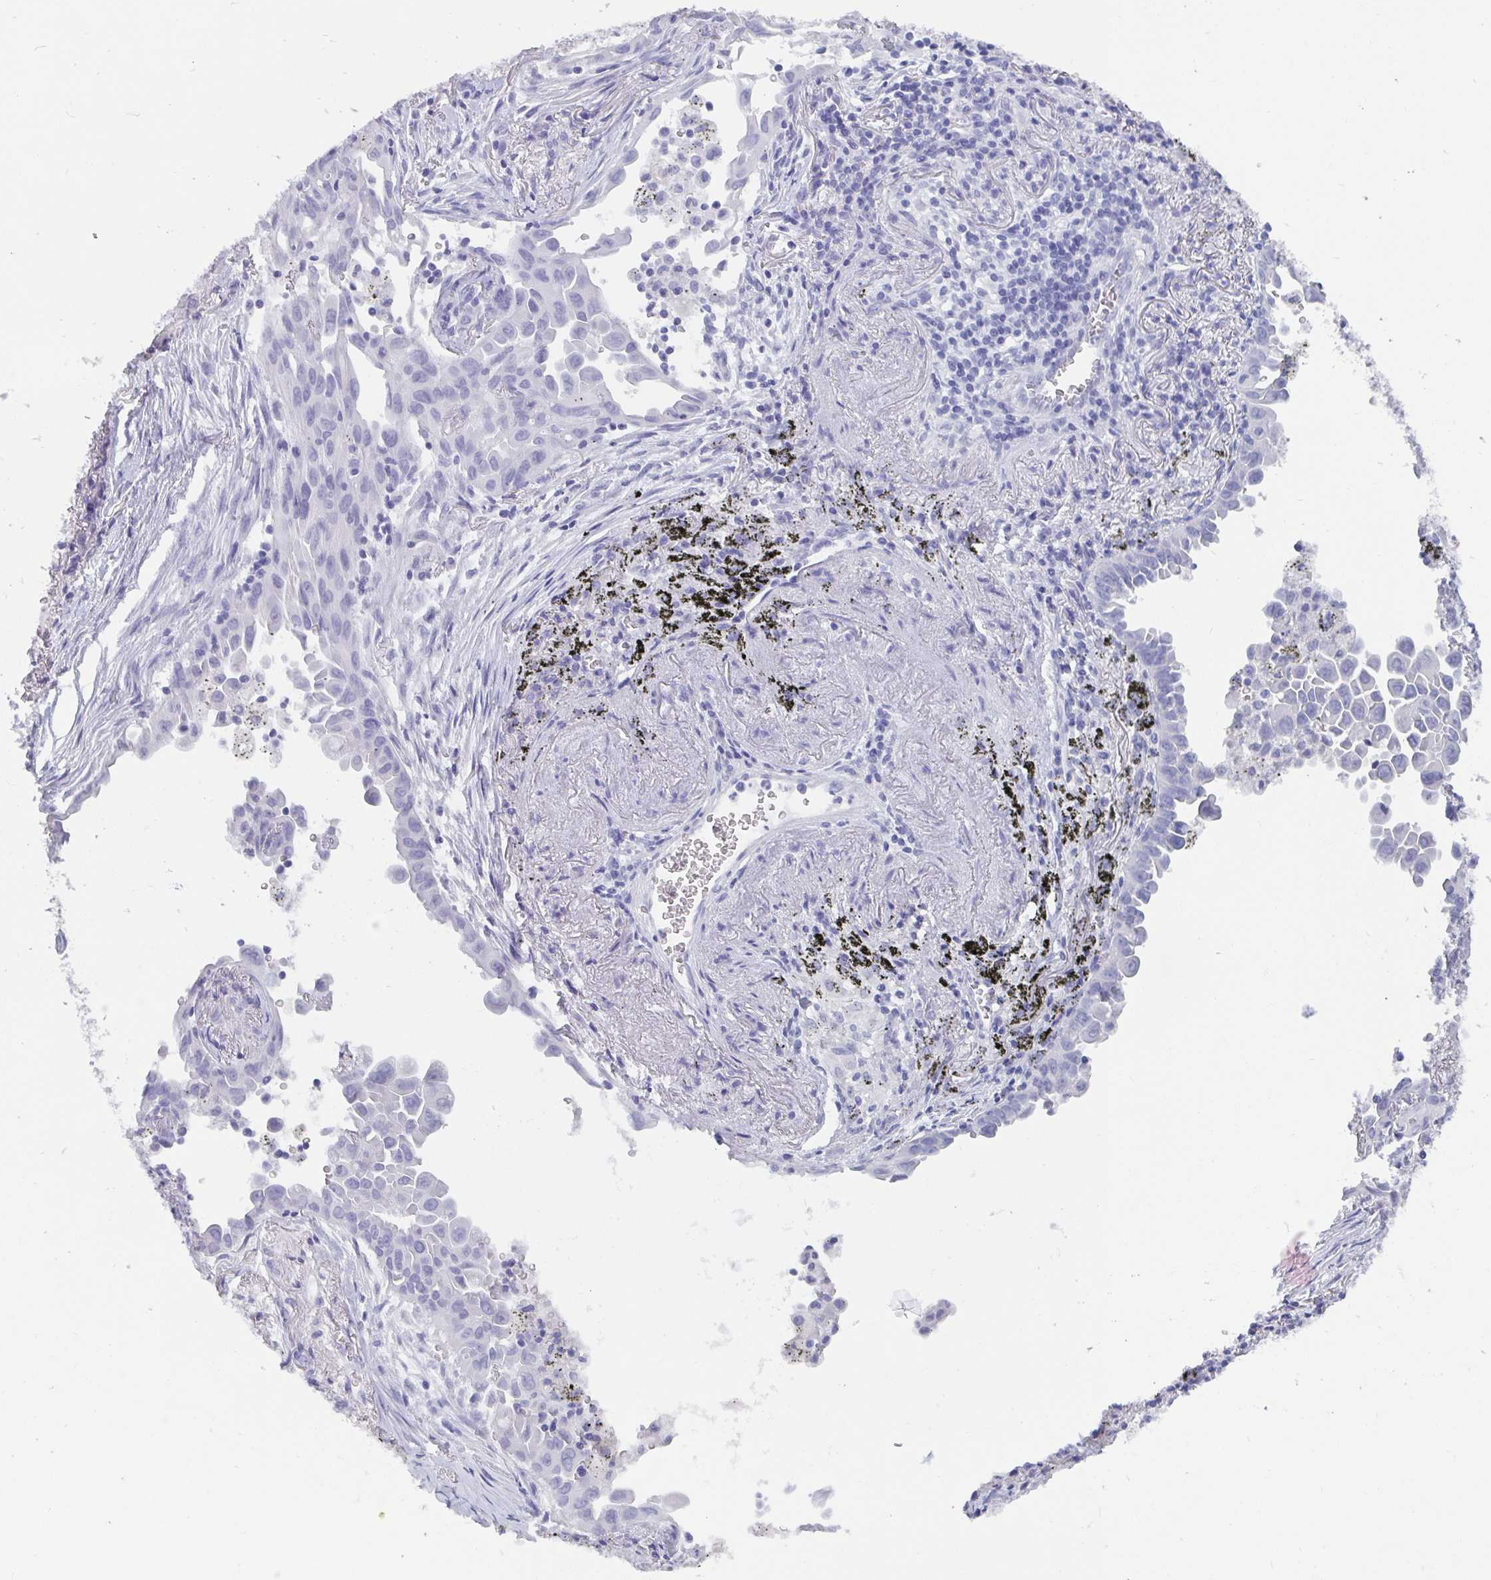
{"staining": {"intensity": "negative", "quantity": "none", "location": "none"}, "tissue": "lung cancer", "cell_type": "Tumor cells", "image_type": "cancer", "snomed": [{"axis": "morphology", "description": "Adenocarcinoma, NOS"}, {"axis": "topography", "description": "Lung"}], "caption": "Lung adenocarcinoma stained for a protein using IHC exhibits no positivity tumor cells.", "gene": "SCGN", "patient": {"sex": "male", "age": 68}}